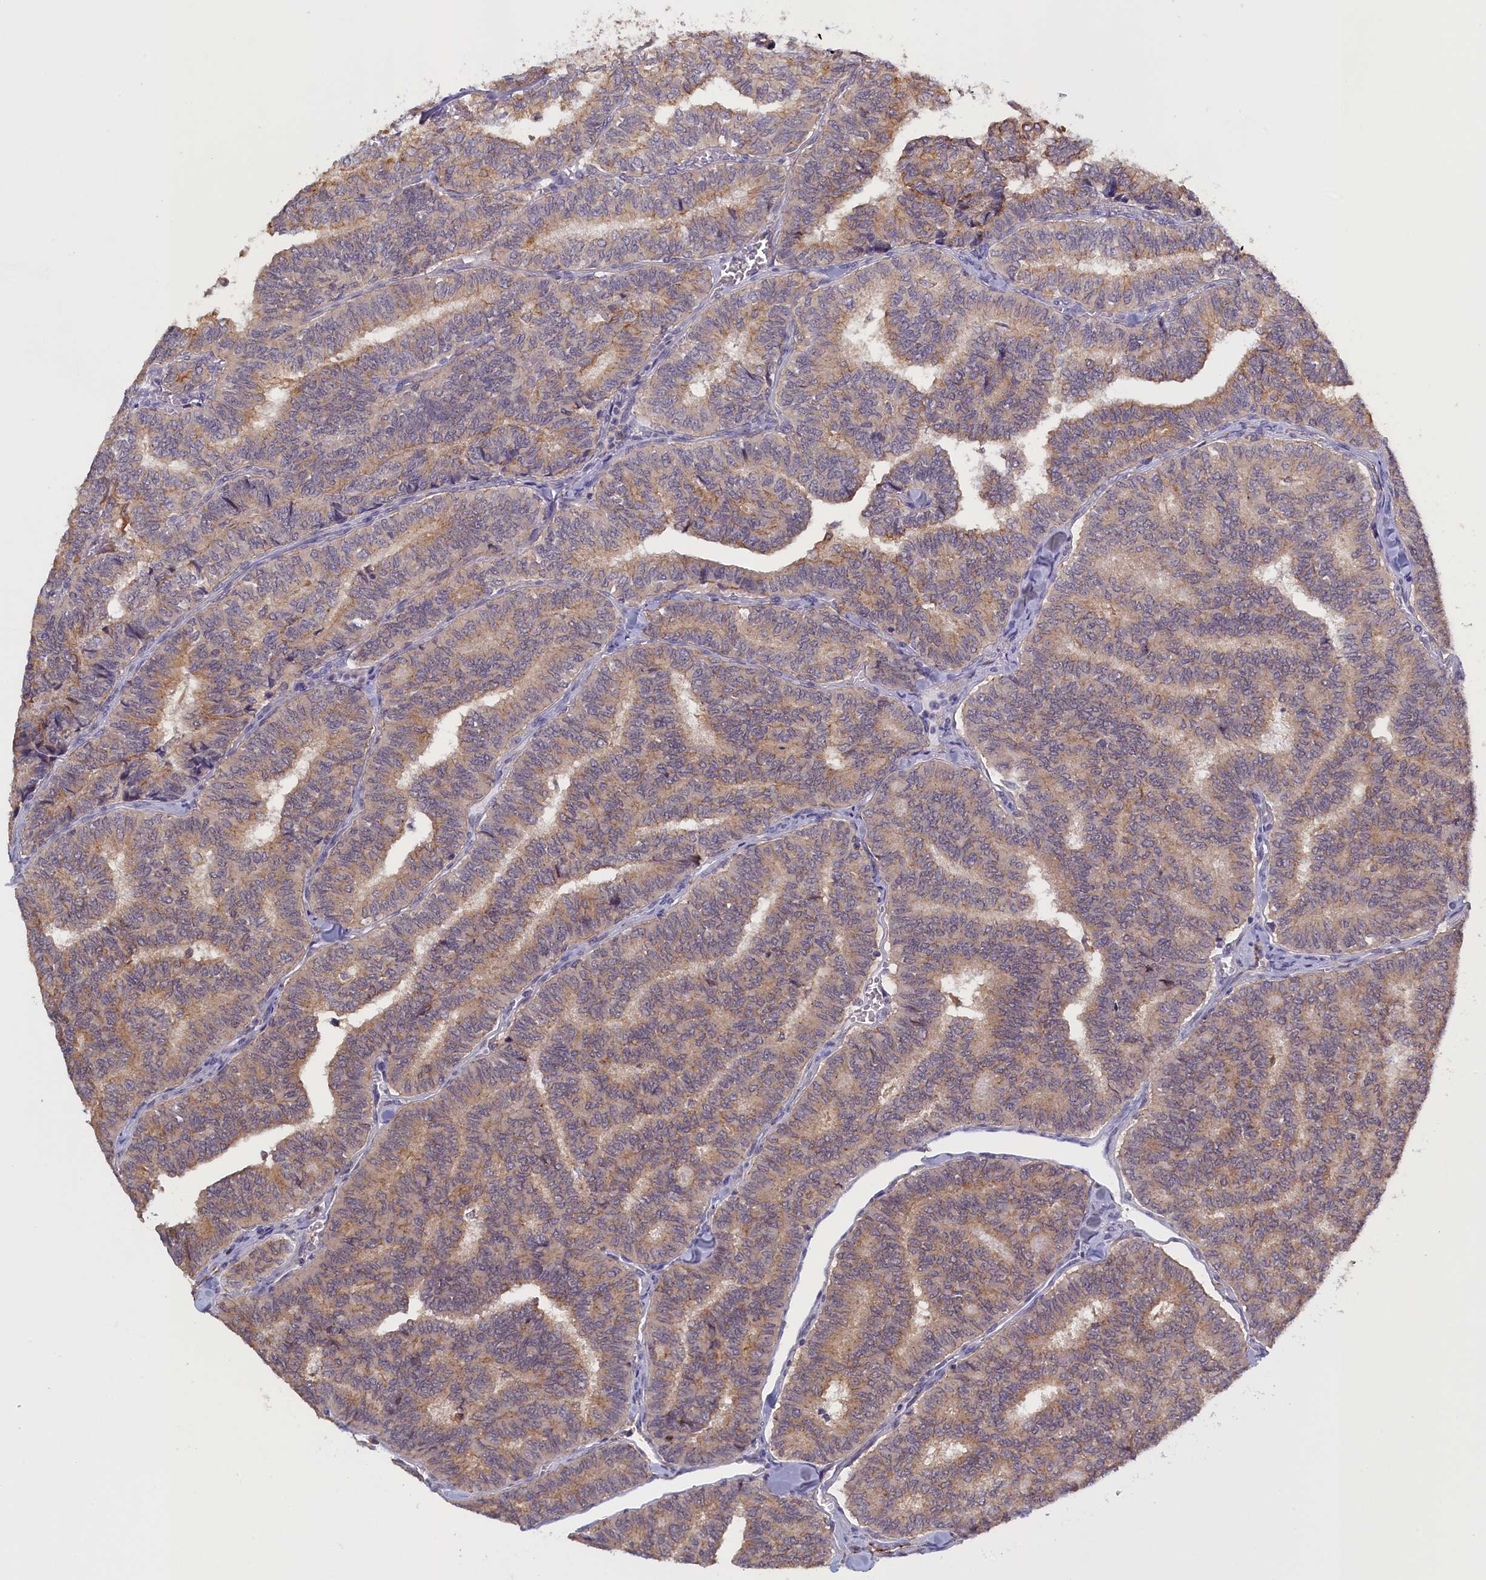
{"staining": {"intensity": "weak", "quantity": "25%-75%", "location": "cytoplasmic/membranous"}, "tissue": "thyroid cancer", "cell_type": "Tumor cells", "image_type": "cancer", "snomed": [{"axis": "morphology", "description": "Papillary adenocarcinoma, NOS"}, {"axis": "topography", "description": "Thyroid gland"}], "caption": "Immunohistochemical staining of human papillary adenocarcinoma (thyroid) reveals low levels of weak cytoplasmic/membranous staining in approximately 25%-75% of tumor cells. Nuclei are stained in blue.", "gene": "COL19A1", "patient": {"sex": "female", "age": 35}}